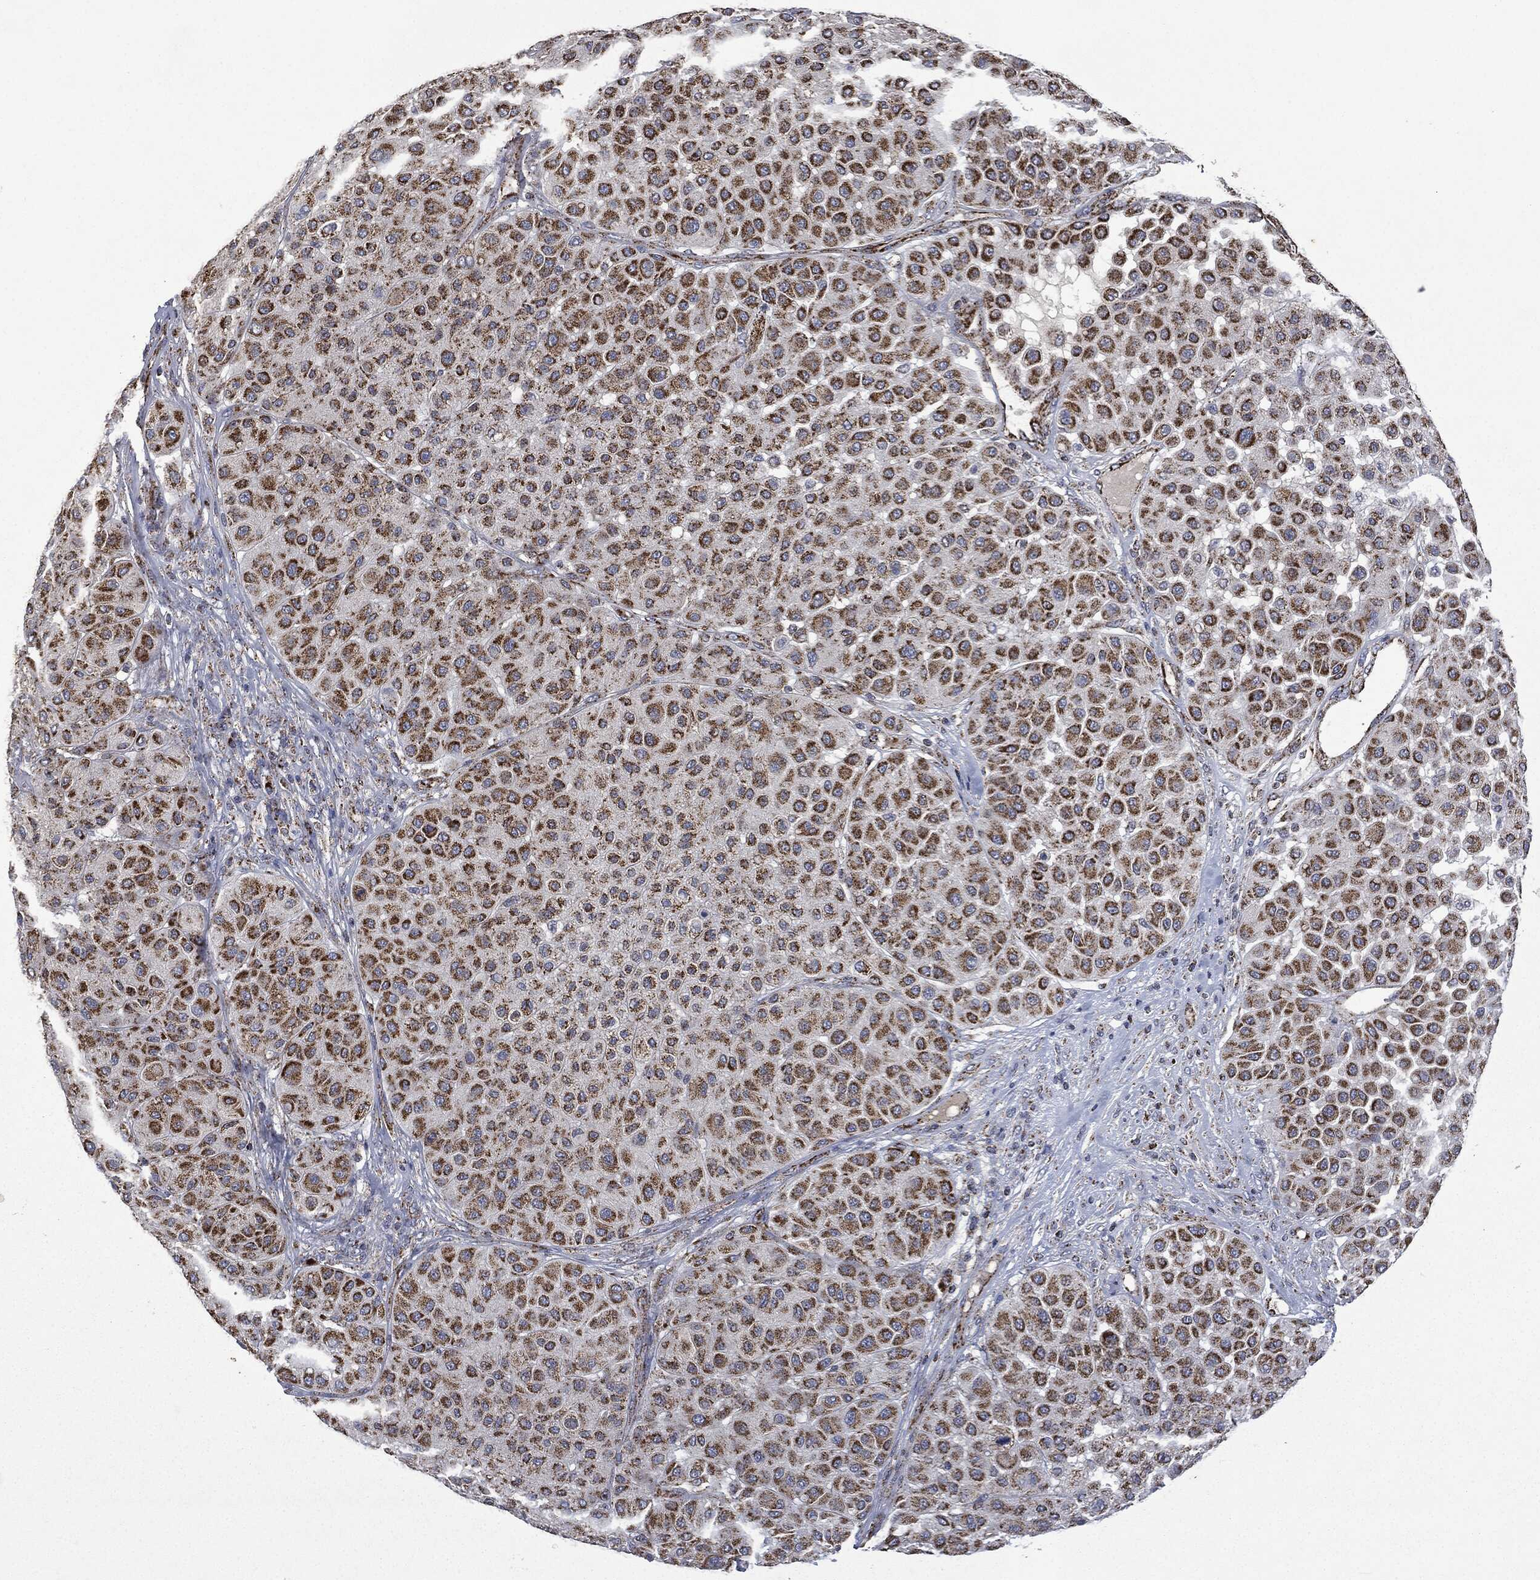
{"staining": {"intensity": "strong", "quantity": ">75%", "location": "cytoplasmic/membranous"}, "tissue": "melanoma", "cell_type": "Tumor cells", "image_type": "cancer", "snomed": [{"axis": "morphology", "description": "Malignant melanoma, Metastatic site"}, {"axis": "topography", "description": "Smooth muscle"}], "caption": "Human malignant melanoma (metastatic site) stained with a protein marker reveals strong staining in tumor cells.", "gene": "RYK", "patient": {"sex": "male", "age": 41}}